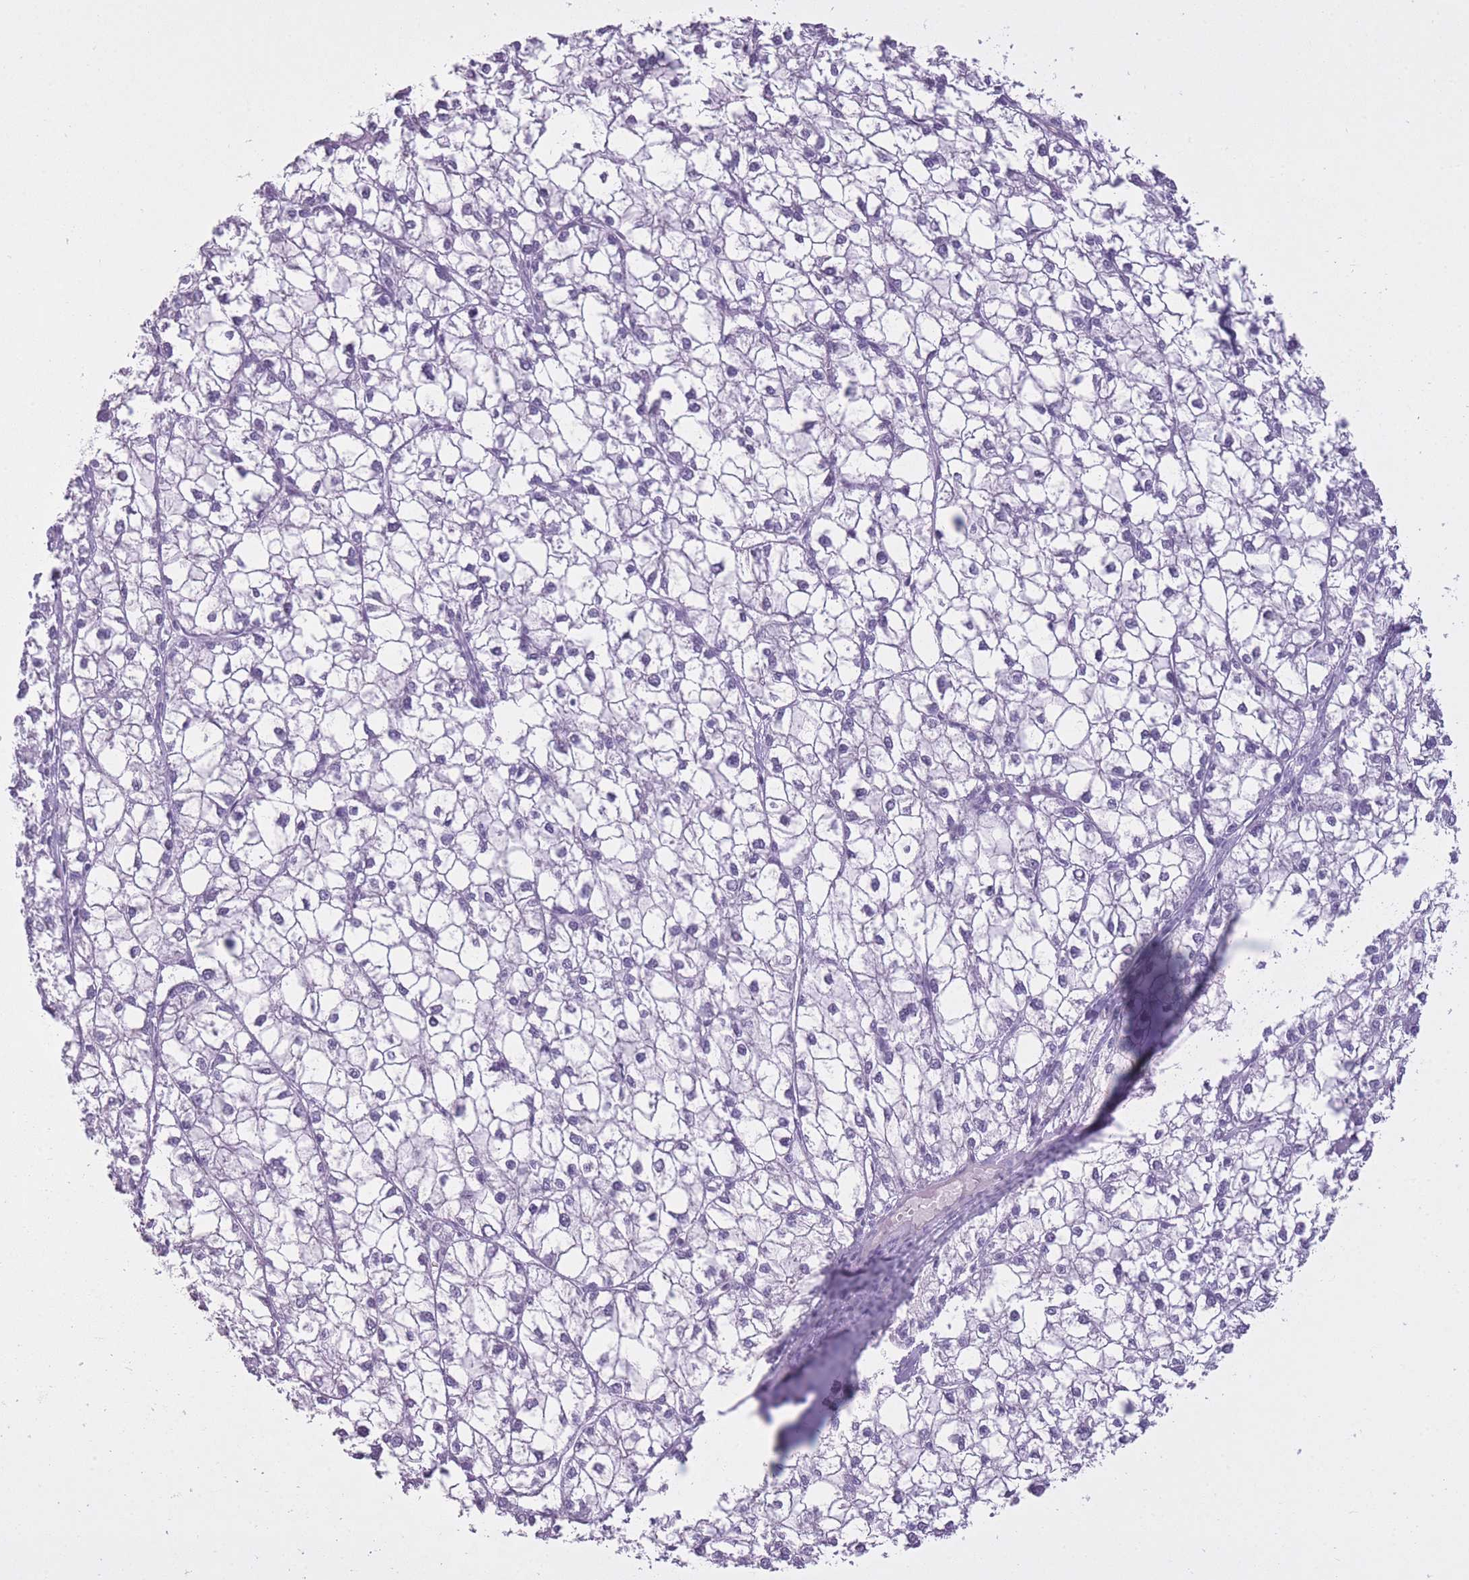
{"staining": {"intensity": "negative", "quantity": "none", "location": "none"}, "tissue": "liver cancer", "cell_type": "Tumor cells", "image_type": "cancer", "snomed": [{"axis": "morphology", "description": "Carcinoma, Hepatocellular, NOS"}, {"axis": "topography", "description": "Liver"}], "caption": "High magnification brightfield microscopy of liver cancer stained with DAB (brown) and counterstained with hematoxylin (blue): tumor cells show no significant expression.", "gene": "GOLGA6D", "patient": {"sex": "female", "age": 43}}